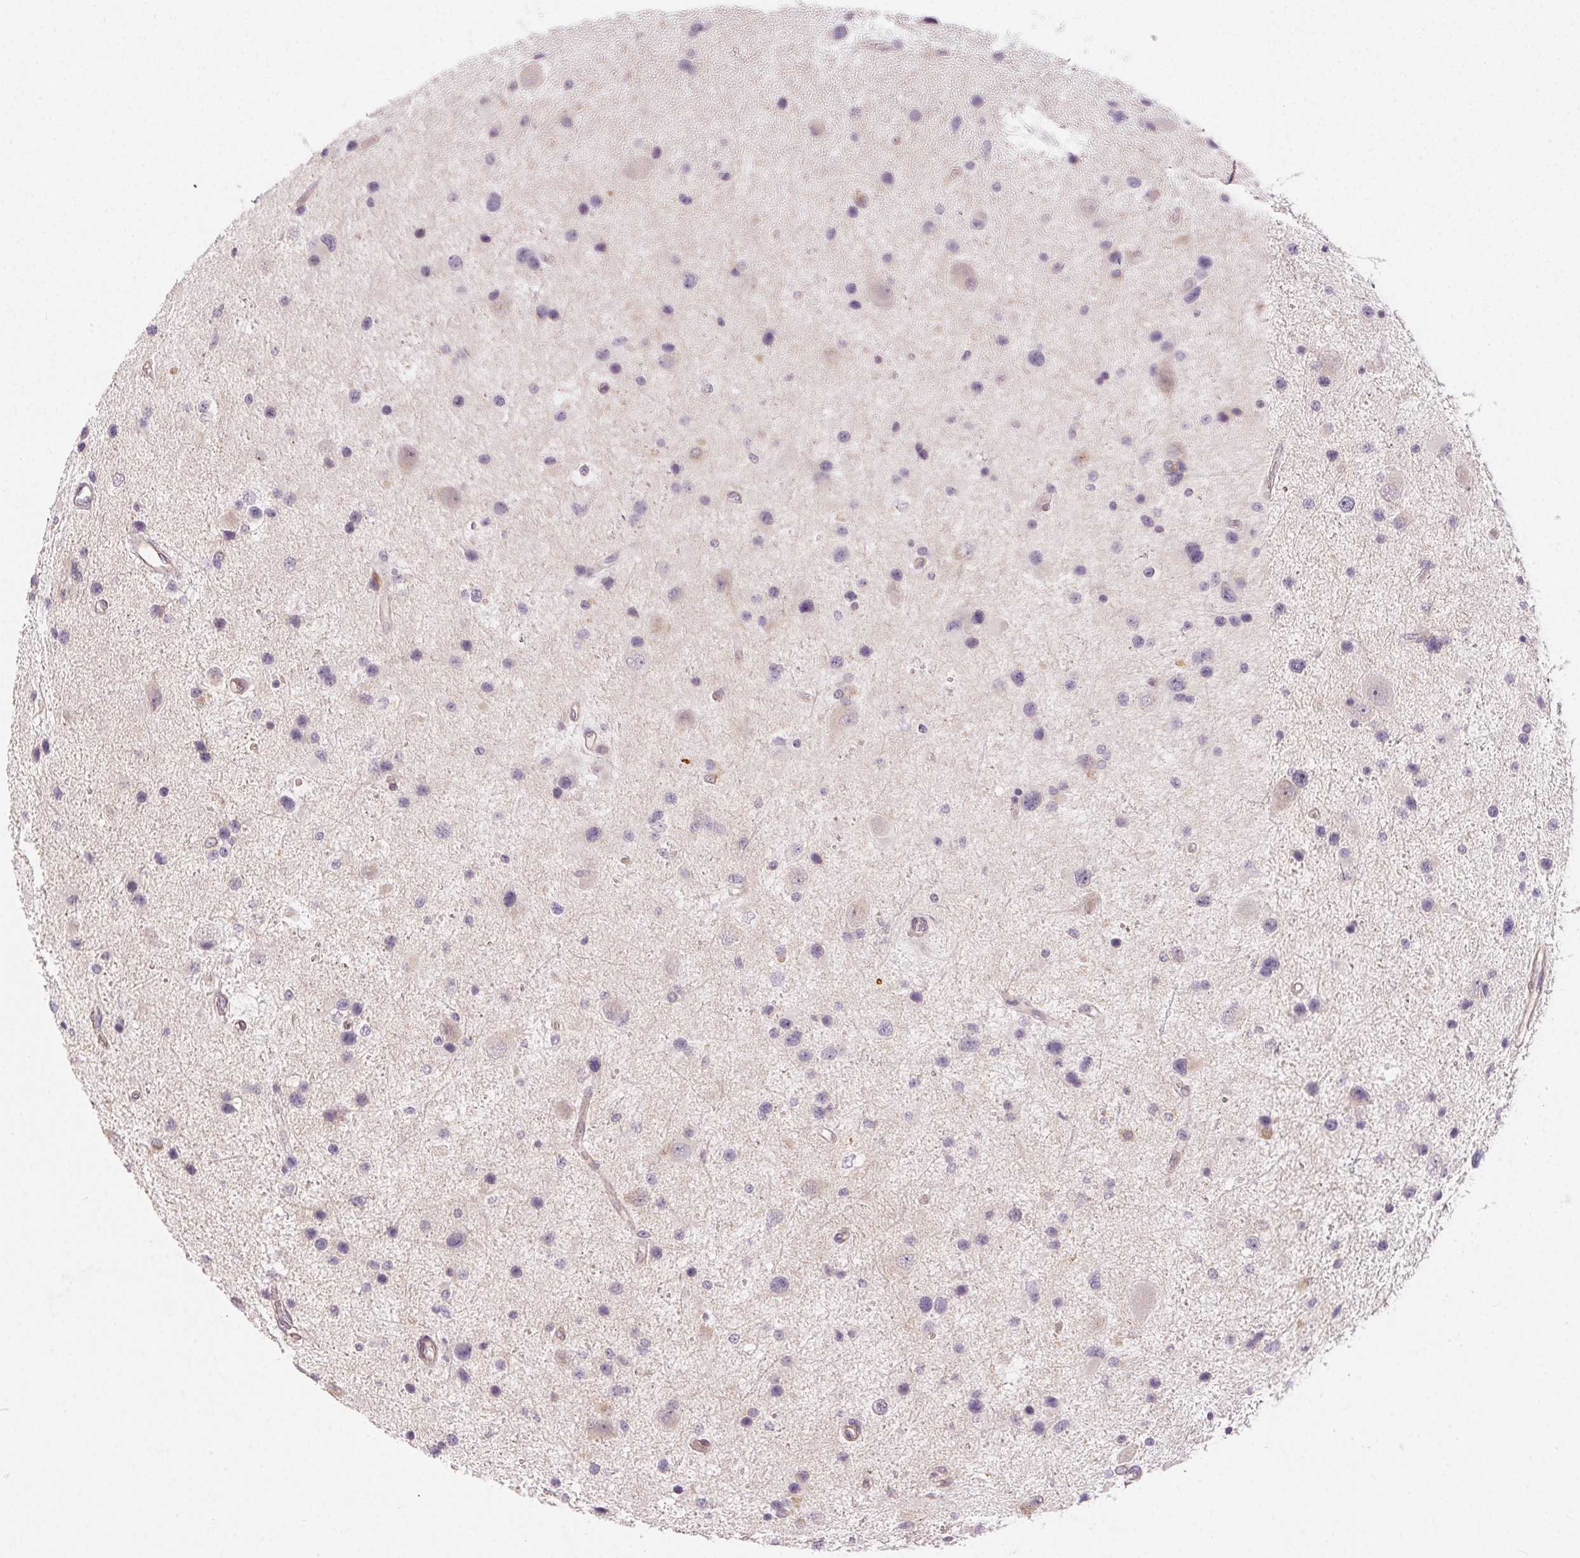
{"staining": {"intensity": "negative", "quantity": "none", "location": "none"}, "tissue": "glioma", "cell_type": "Tumor cells", "image_type": "cancer", "snomed": [{"axis": "morphology", "description": "Glioma, malignant, Low grade"}, {"axis": "topography", "description": "Brain"}], "caption": "Tumor cells are negative for protein expression in human malignant glioma (low-grade).", "gene": "RPGRIP1", "patient": {"sex": "female", "age": 32}}